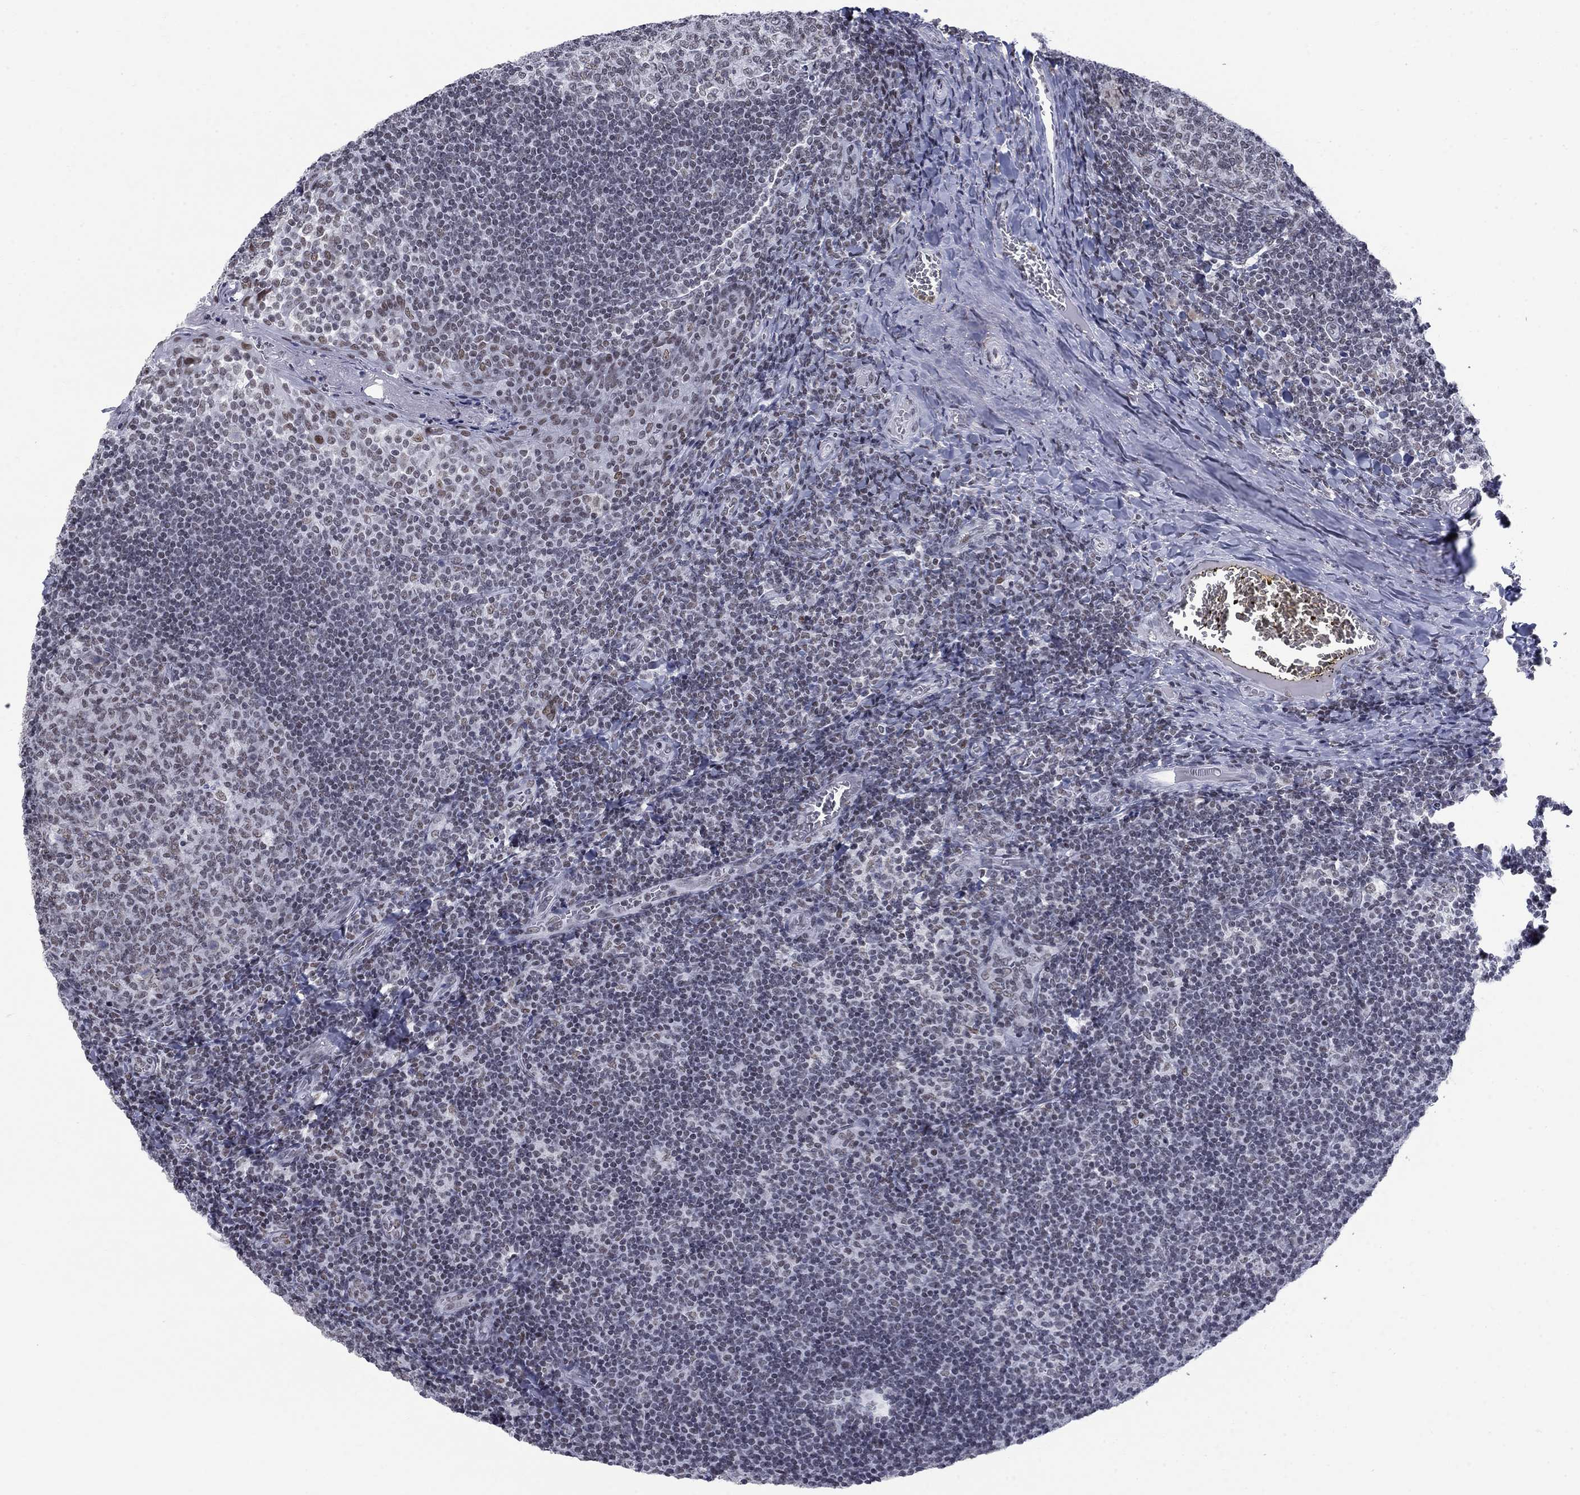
{"staining": {"intensity": "negative", "quantity": "none", "location": "none"}, "tissue": "tonsil", "cell_type": "Germinal center cells", "image_type": "normal", "snomed": [{"axis": "morphology", "description": "Normal tissue, NOS"}, {"axis": "topography", "description": "Tonsil"}], "caption": "The immunohistochemistry photomicrograph has no significant positivity in germinal center cells of tonsil.", "gene": "NPAS3", "patient": {"sex": "female", "age": 13}}